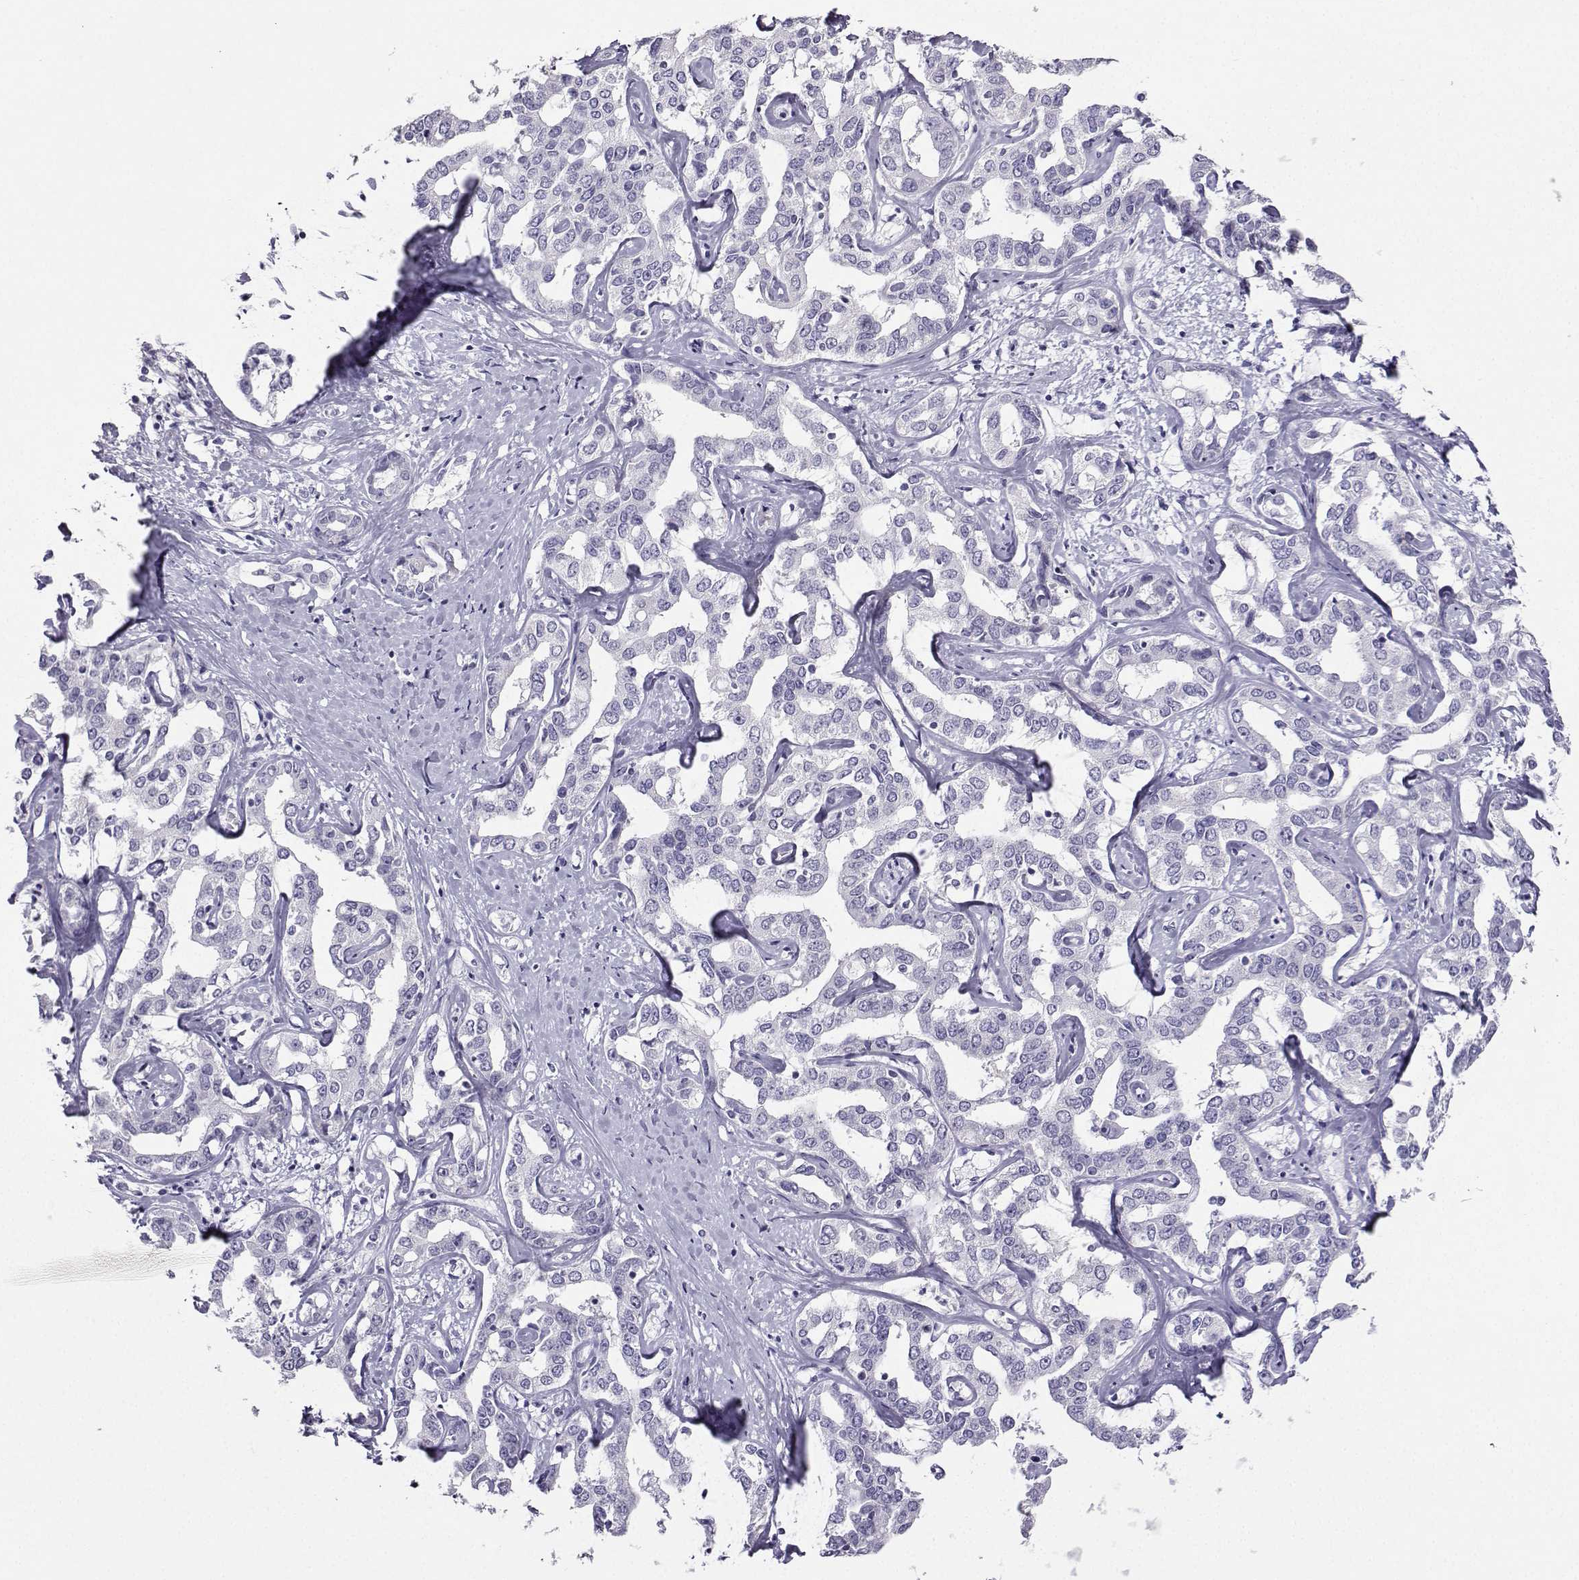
{"staining": {"intensity": "negative", "quantity": "none", "location": "none"}, "tissue": "liver cancer", "cell_type": "Tumor cells", "image_type": "cancer", "snomed": [{"axis": "morphology", "description": "Cholangiocarcinoma"}, {"axis": "topography", "description": "Liver"}], "caption": "Micrograph shows no significant protein positivity in tumor cells of liver cholangiocarcinoma.", "gene": "KIF17", "patient": {"sex": "male", "age": 59}}